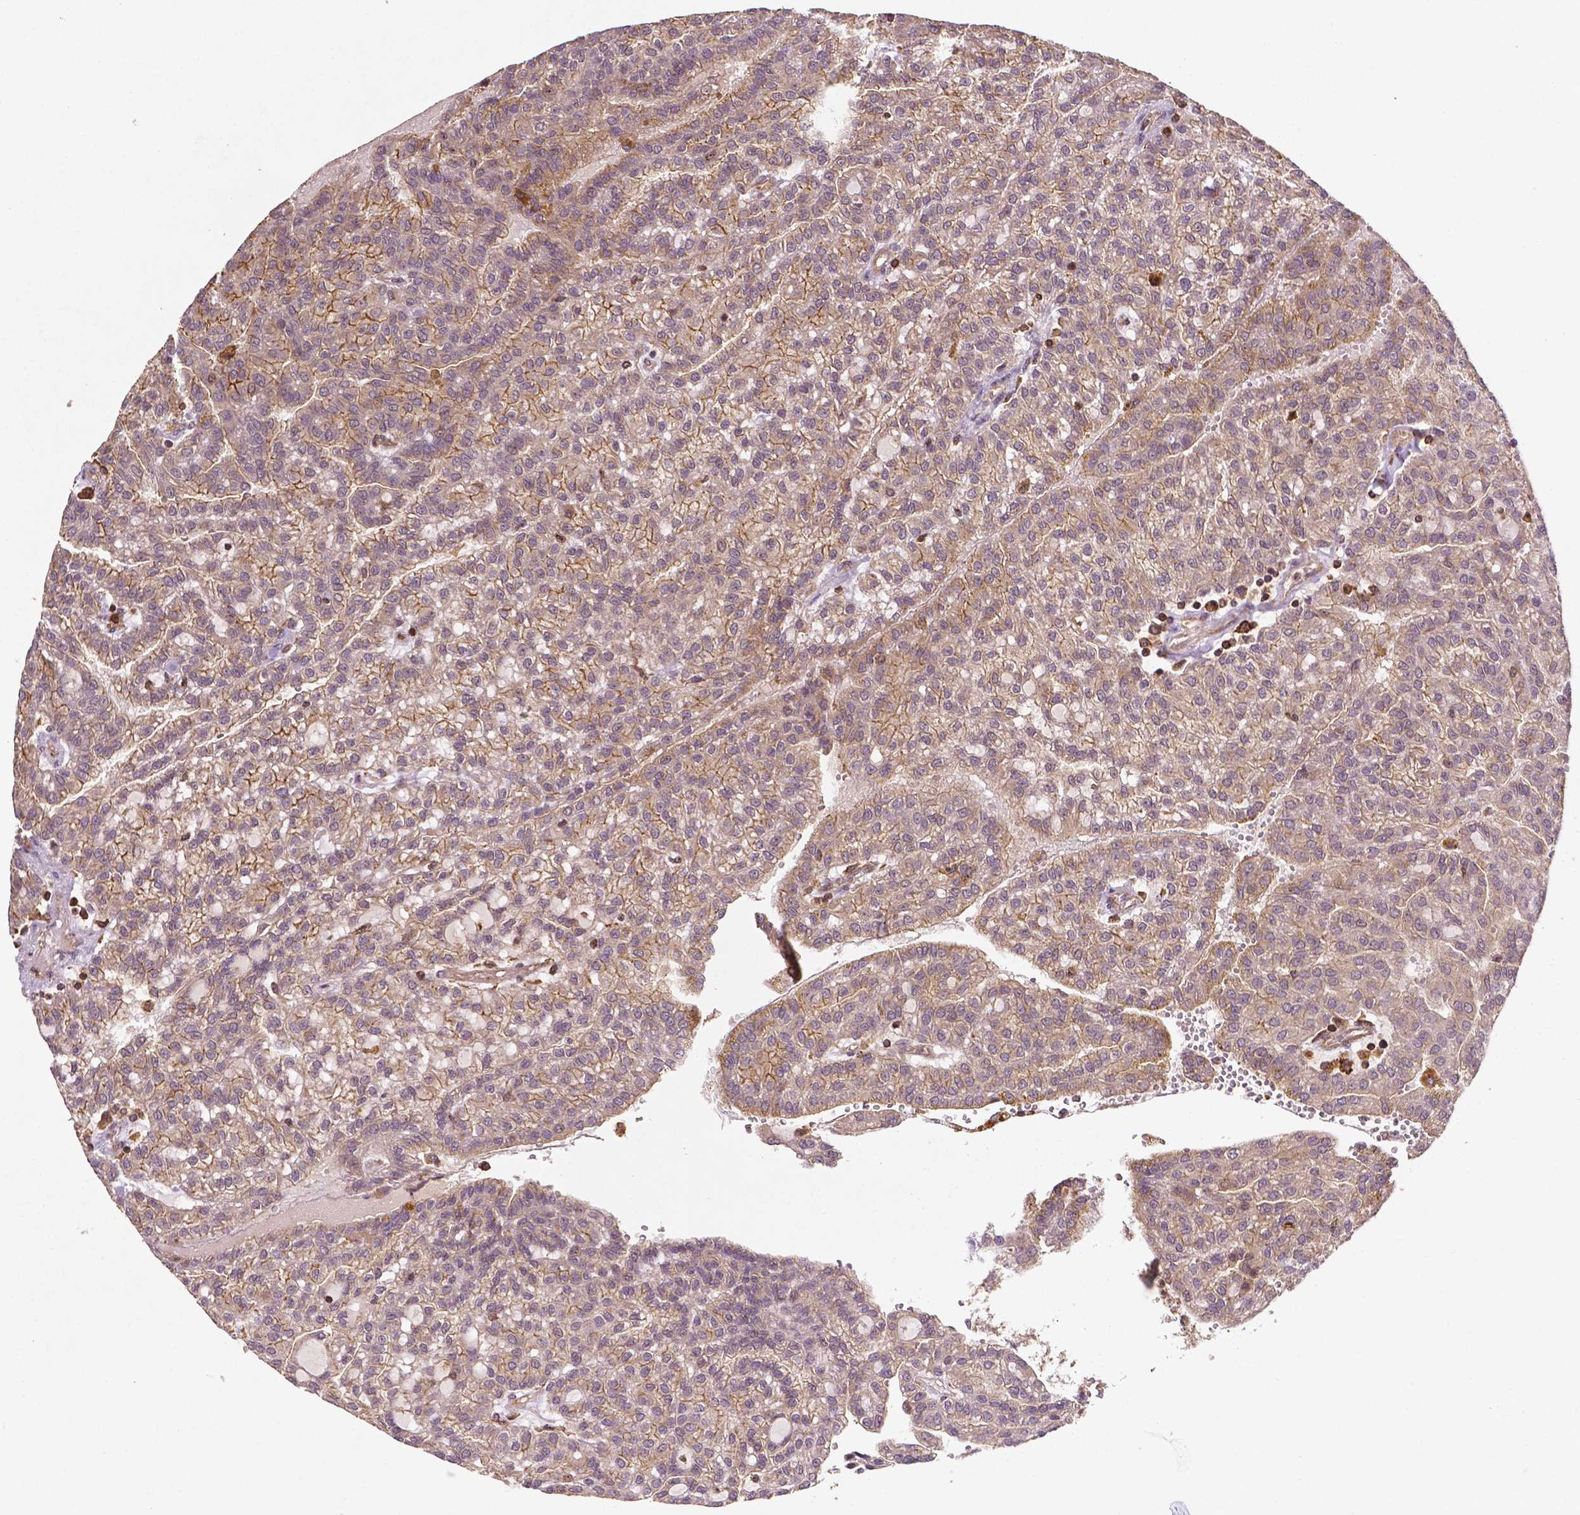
{"staining": {"intensity": "weak", "quantity": ">75%", "location": "cytoplasmic/membranous"}, "tissue": "renal cancer", "cell_type": "Tumor cells", "image_type": "cancer", "snomed": [{"axis": "morphology", "description": "Adenocarcinoma, NOS"}, {"axis": "topography", "description": "Kidney"}], "caption": "Immunohistochemistry (IHC) of human renal cancer (adenocarcinoma) displays low levels of weak cytoplasmic/membranous staining in about >75% of tumor cells.", "gene": "ZMYND19", "patient": {"sex": "male", "age": 63}}